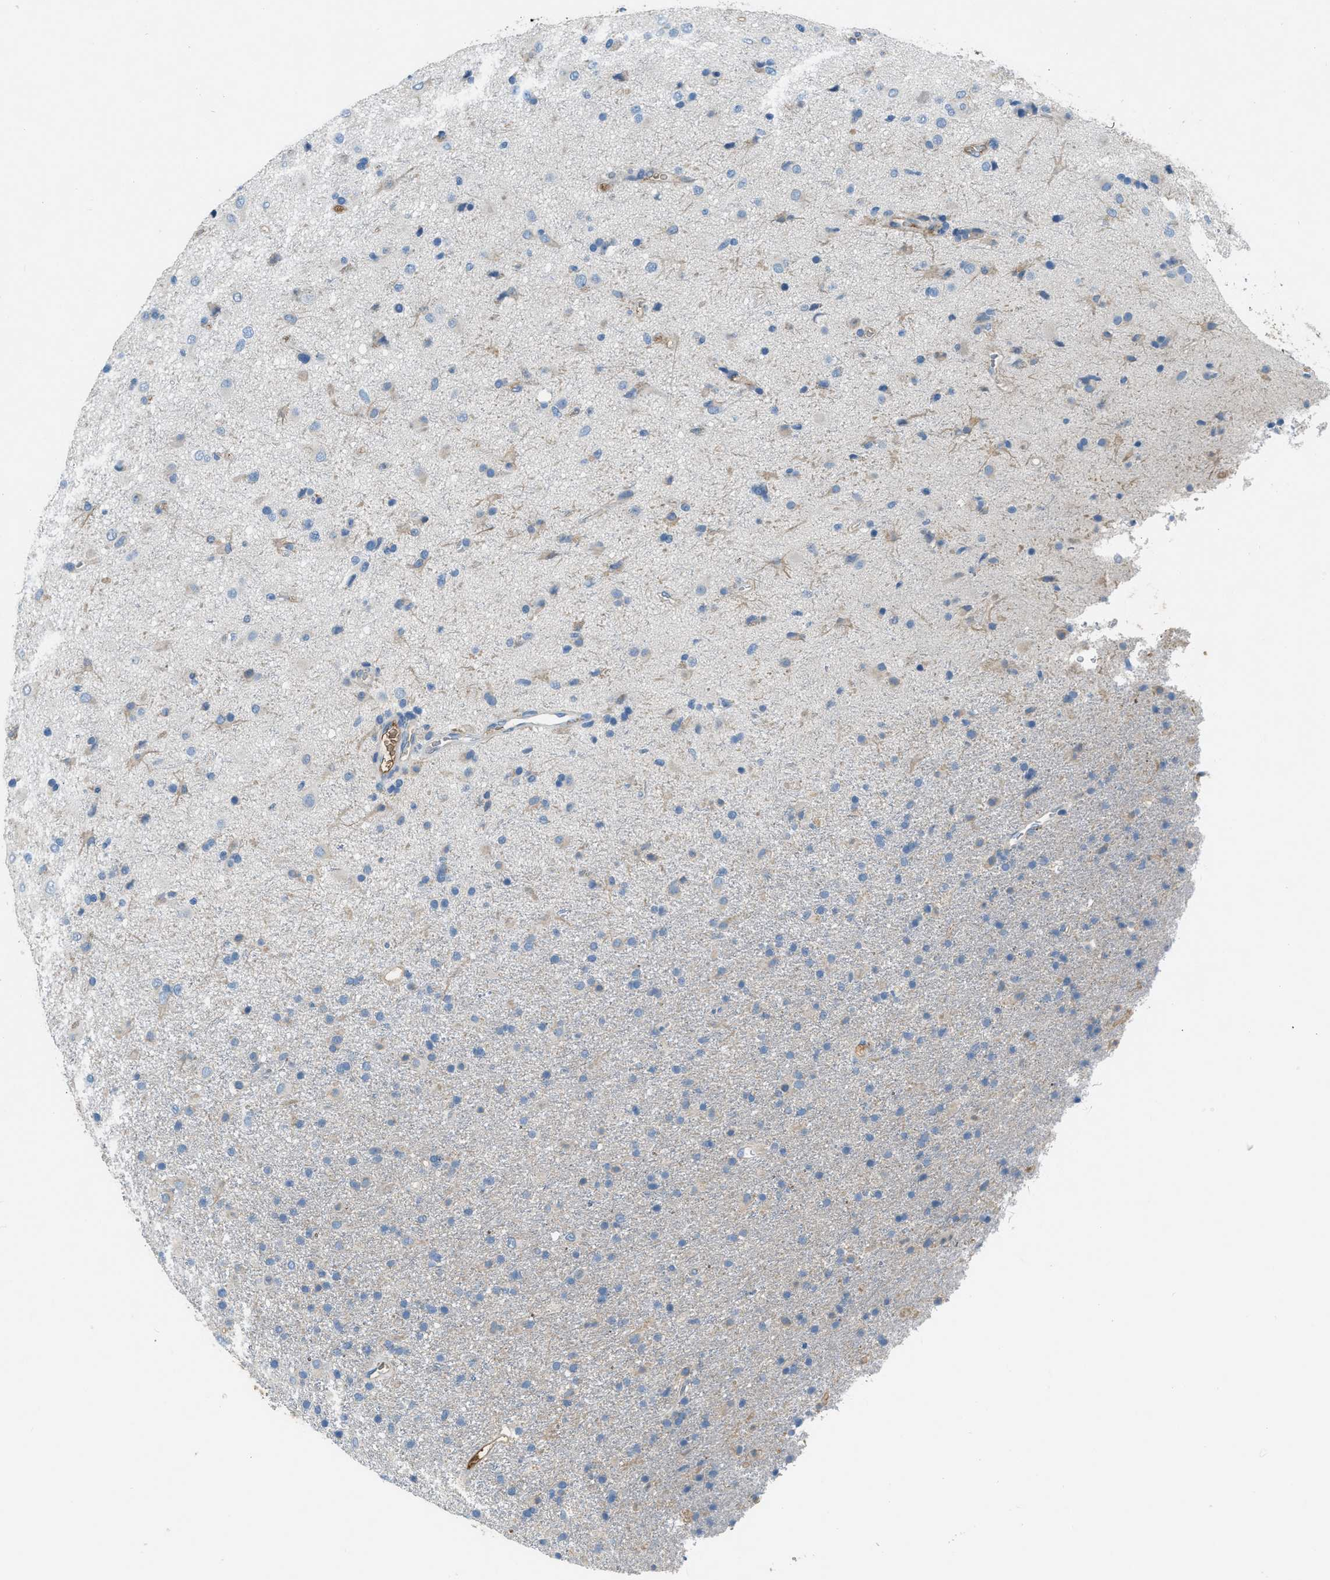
{"staining": {"intensity": "negative", "quantity": "none", "location": "none"}, "tissue": "glioma", "cell_type": "Tumor cells", "image_type": "cancer", "snomed": [{"axis": "morphology", "description": "Glioma, malignant, Low grade"}, {"axis": "topography", "description": "Brain"}], "caption": "Tumor cells are negative for brown protein staining in malignant glioma (low-grade).", "gene": "STC1", "patient": {"sex": "male", "age": 65}}